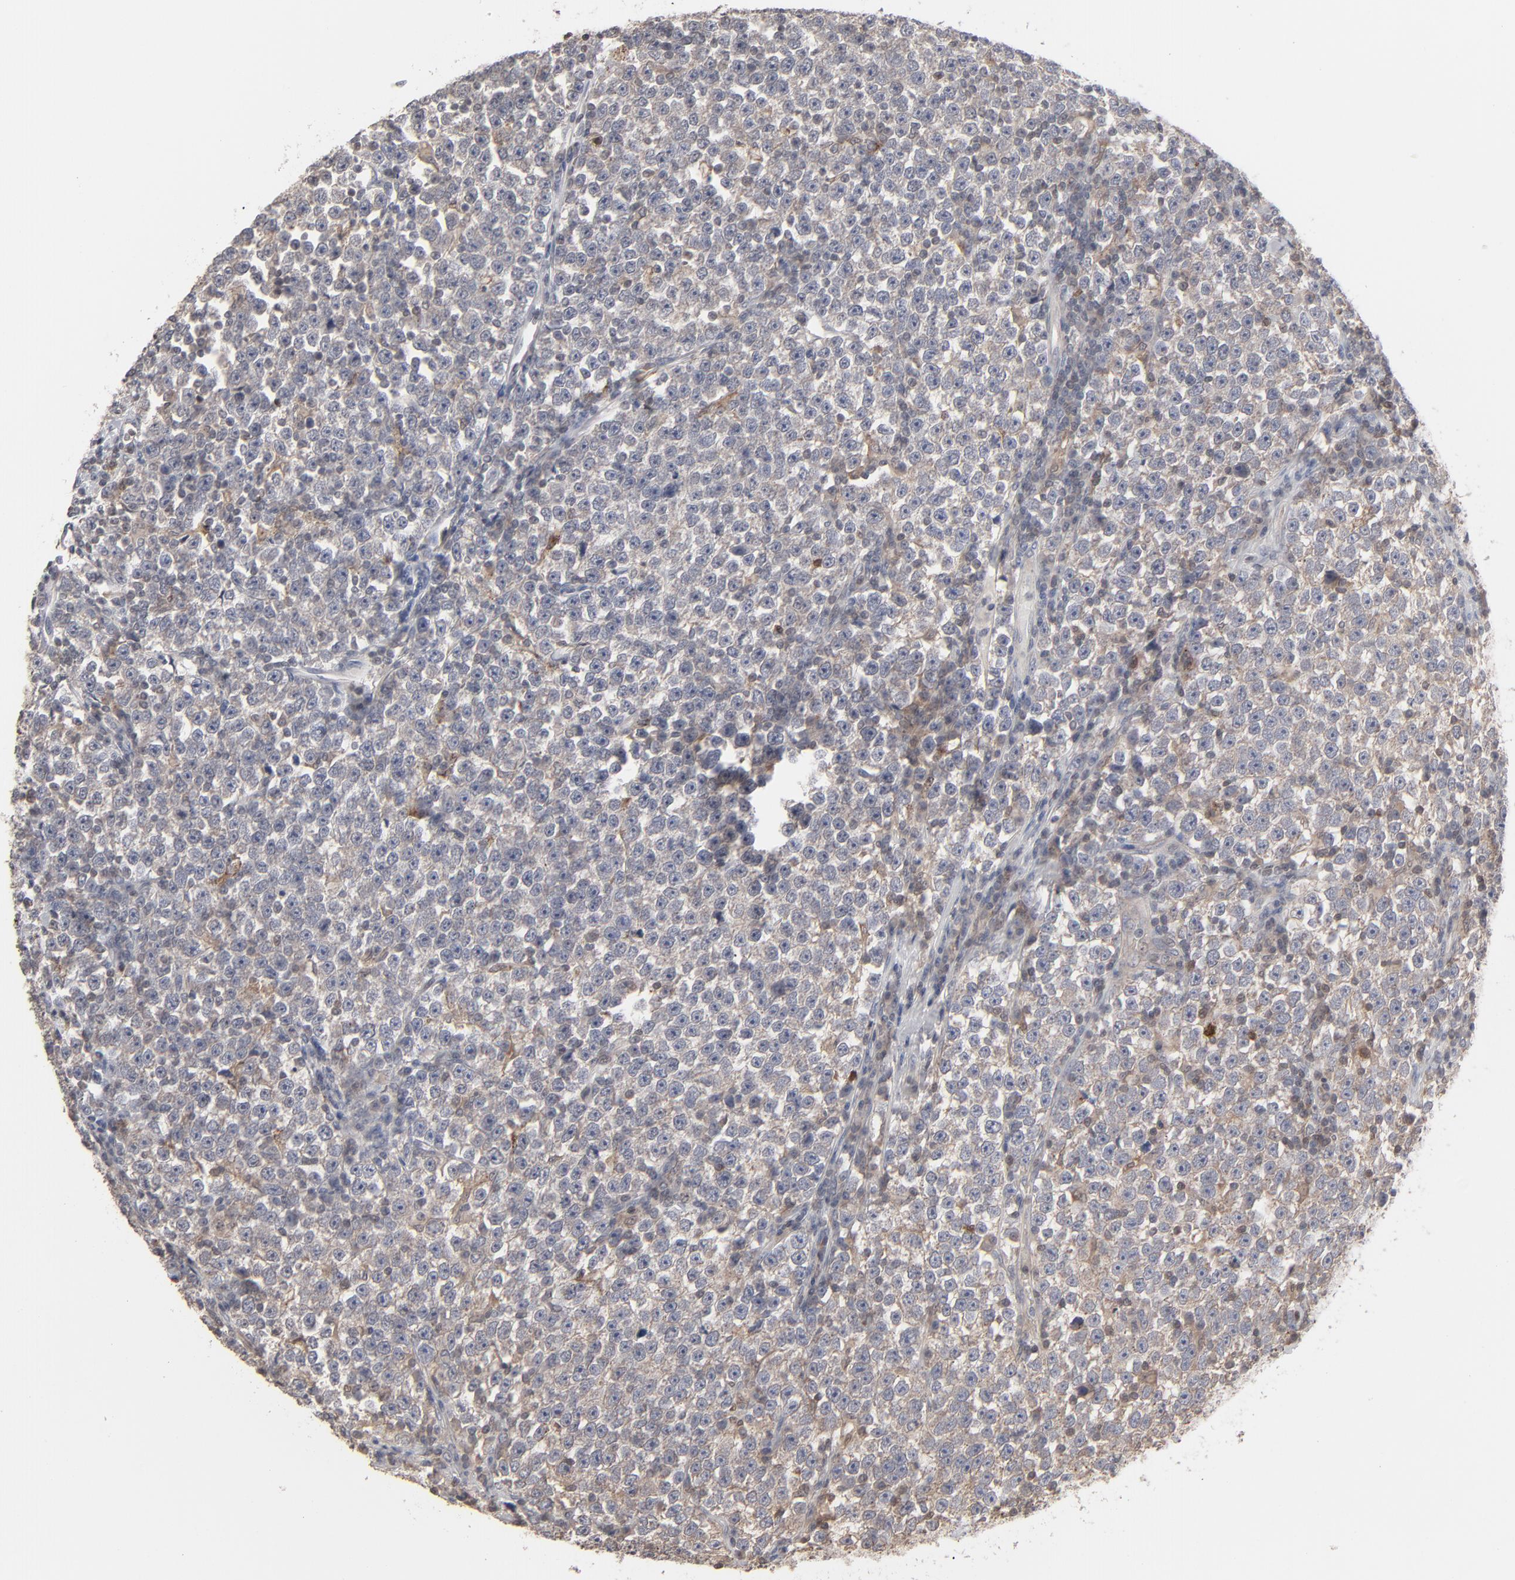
{"staining": {"intensity": "weak", "quantity": ">75%", "location": "cytoplasmic/membranous"}, "tissue": "testis cancer", "cell_type": "Tumor cells", "image_type": "cancer", "snomed": [{"axis": "morphology", "description": "Seminoma, NOS"}, {"axis": "topography", "description": "Testis"}], "caption": "Immunohistochemical staining of testis seminoma shows low levels of weak cytoplasmic/membranous staining in about >75% of tumor cells. (DAB IHC with brightfield microscopy, high magnification).", "gene": "STAT4", "patient": {"sex": "male", "age": 43}}